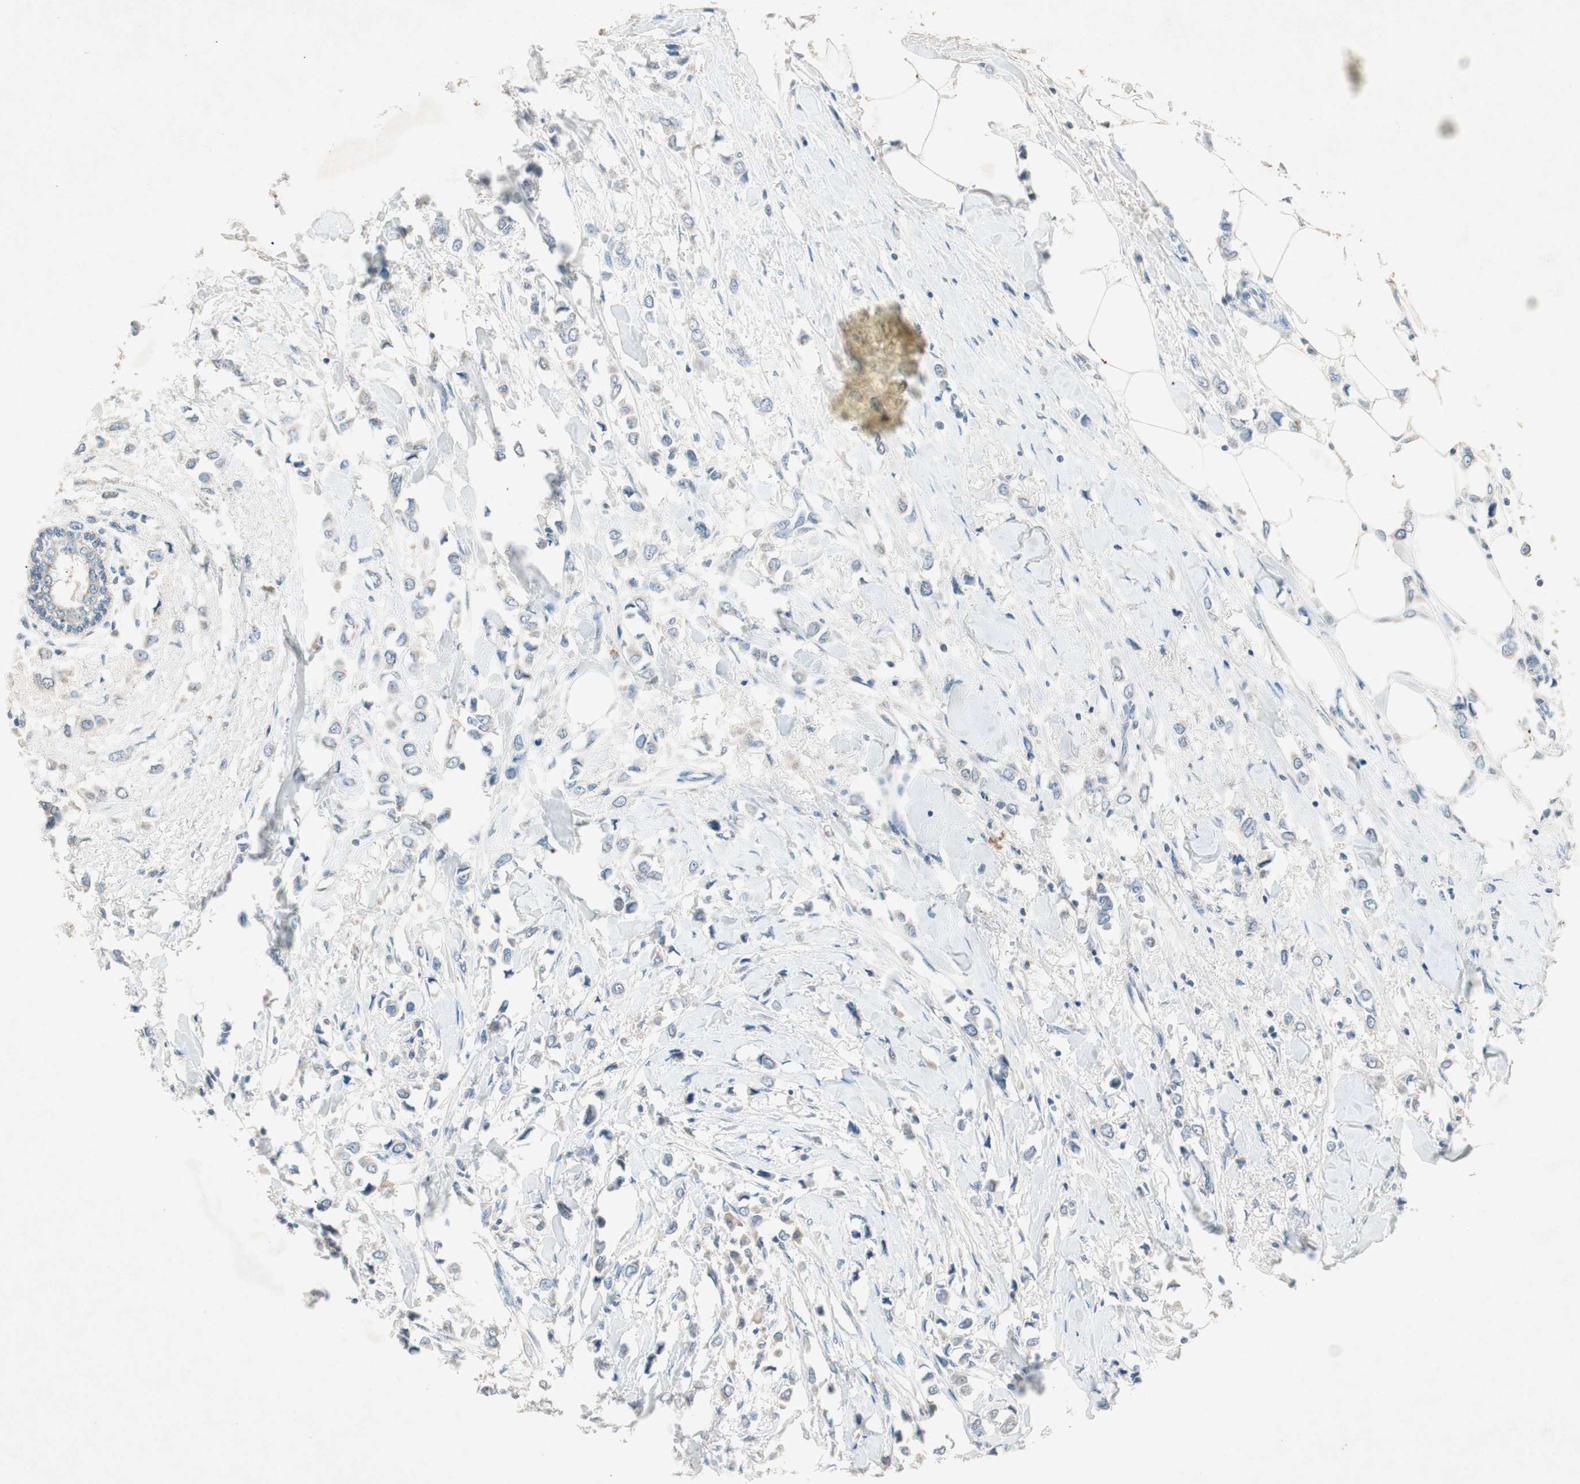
{"staining": {"intensity": "weak", "quantity": "<25%", "location": "cytoplasmic/membranous"}, "tissue": "breast cancer", "cell_type": "Tumor cells", "image_type": "cancer", "snomed": [{"axis": "morphology", "description": "Lobular carcinoma"}, {"axis": "topography", "description": "Breast"}], "caption": "A histopathology image of breast lobular carcinoma stained for a protein exhibits no brown staining in tumor cells.", "gene": "NKAIN1", "patient": {"sex": "female", "age": 51}}